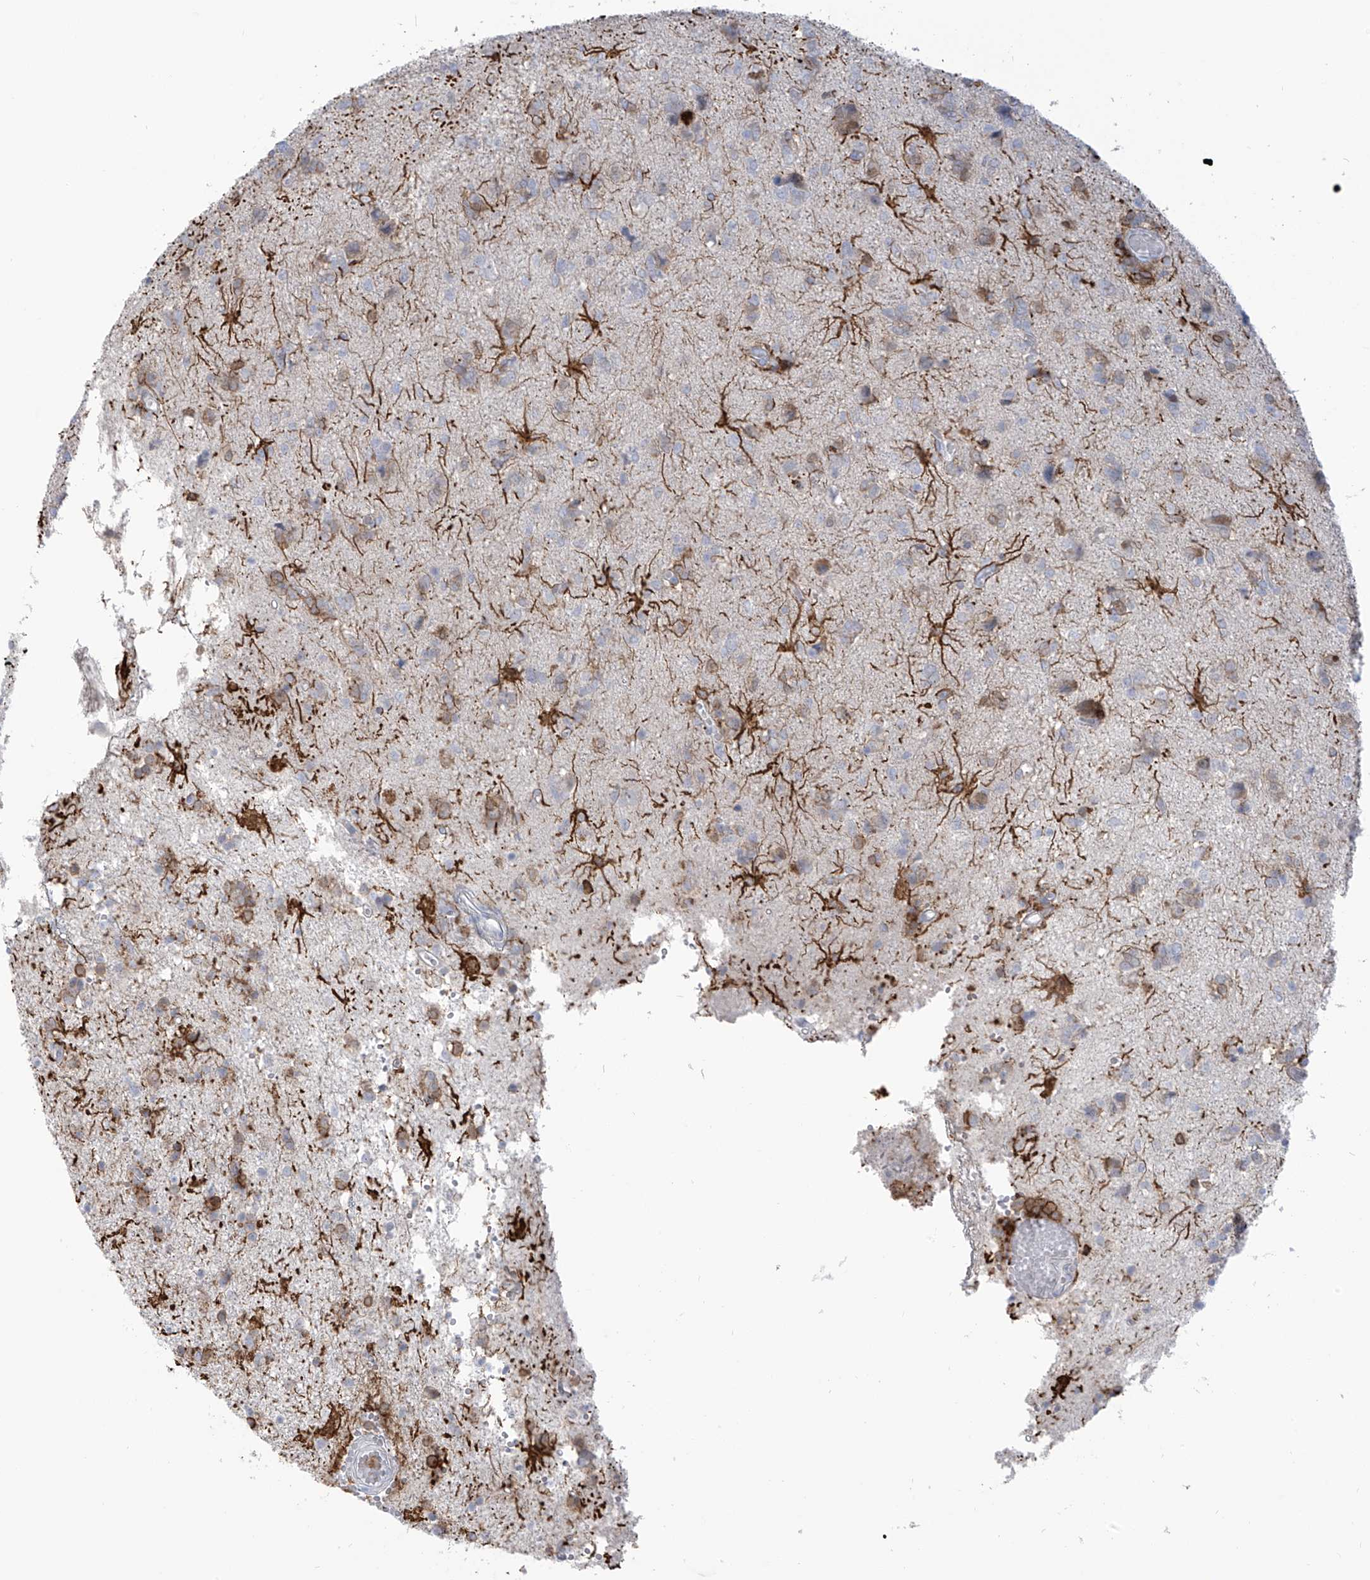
{"staining": {"intensity": "negative", "quantity": "none", "location": "none"}, "tissue": "glioma", "cell_type": "Tumor cells", "image_type": "cancer", "snomed": [{"axis": "morphology", "description": "Glioma, malignant, High grade"}, {"axis": "topography", "description": "Brain"}], "caption": "Micrograph shows no significant protein staining in tumor cells of malignant glioma (high-grade).", "gene": "NOTO", "patient": {"sex": "female", "age": 59}}